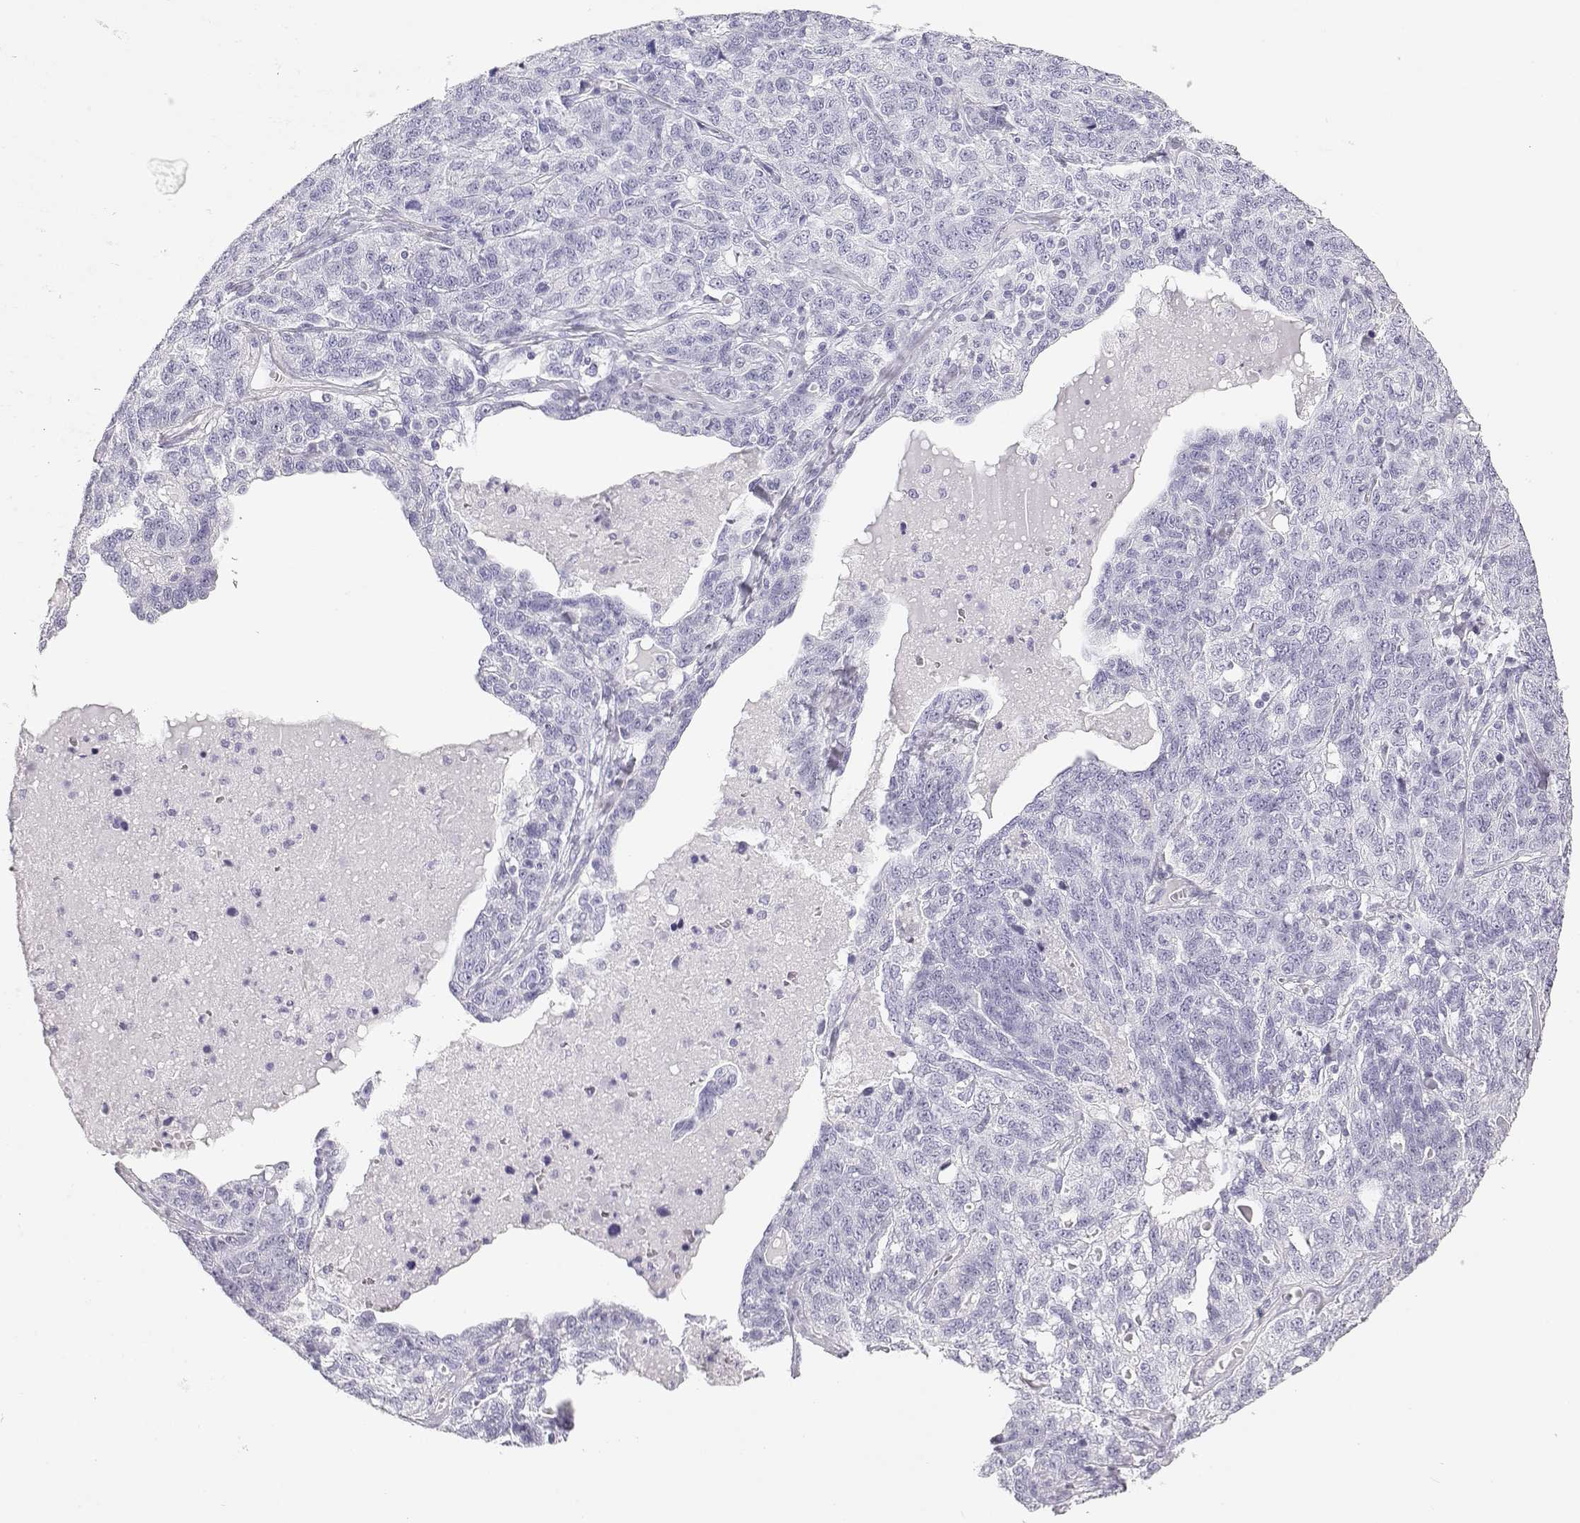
{"staining": {"intensity": "negative", "quantity": "none", "location": "none"}, "tissue": "ovarian cancer", "cell_type": "Tumor cells", "image_type": "cancer", "snomed": [{"axis": "morphology", "description": "Cystadenocarcinoma, serous, NOS"}, {"axis": "topography", "description": "Ovary"}], "caption": "The immunohistochemistry histopathology image has no significant expression in tumor cells of ovarian cancer tissue.", "gene": "TKTL1", "patient": {"sex": "female", "age": 71}}